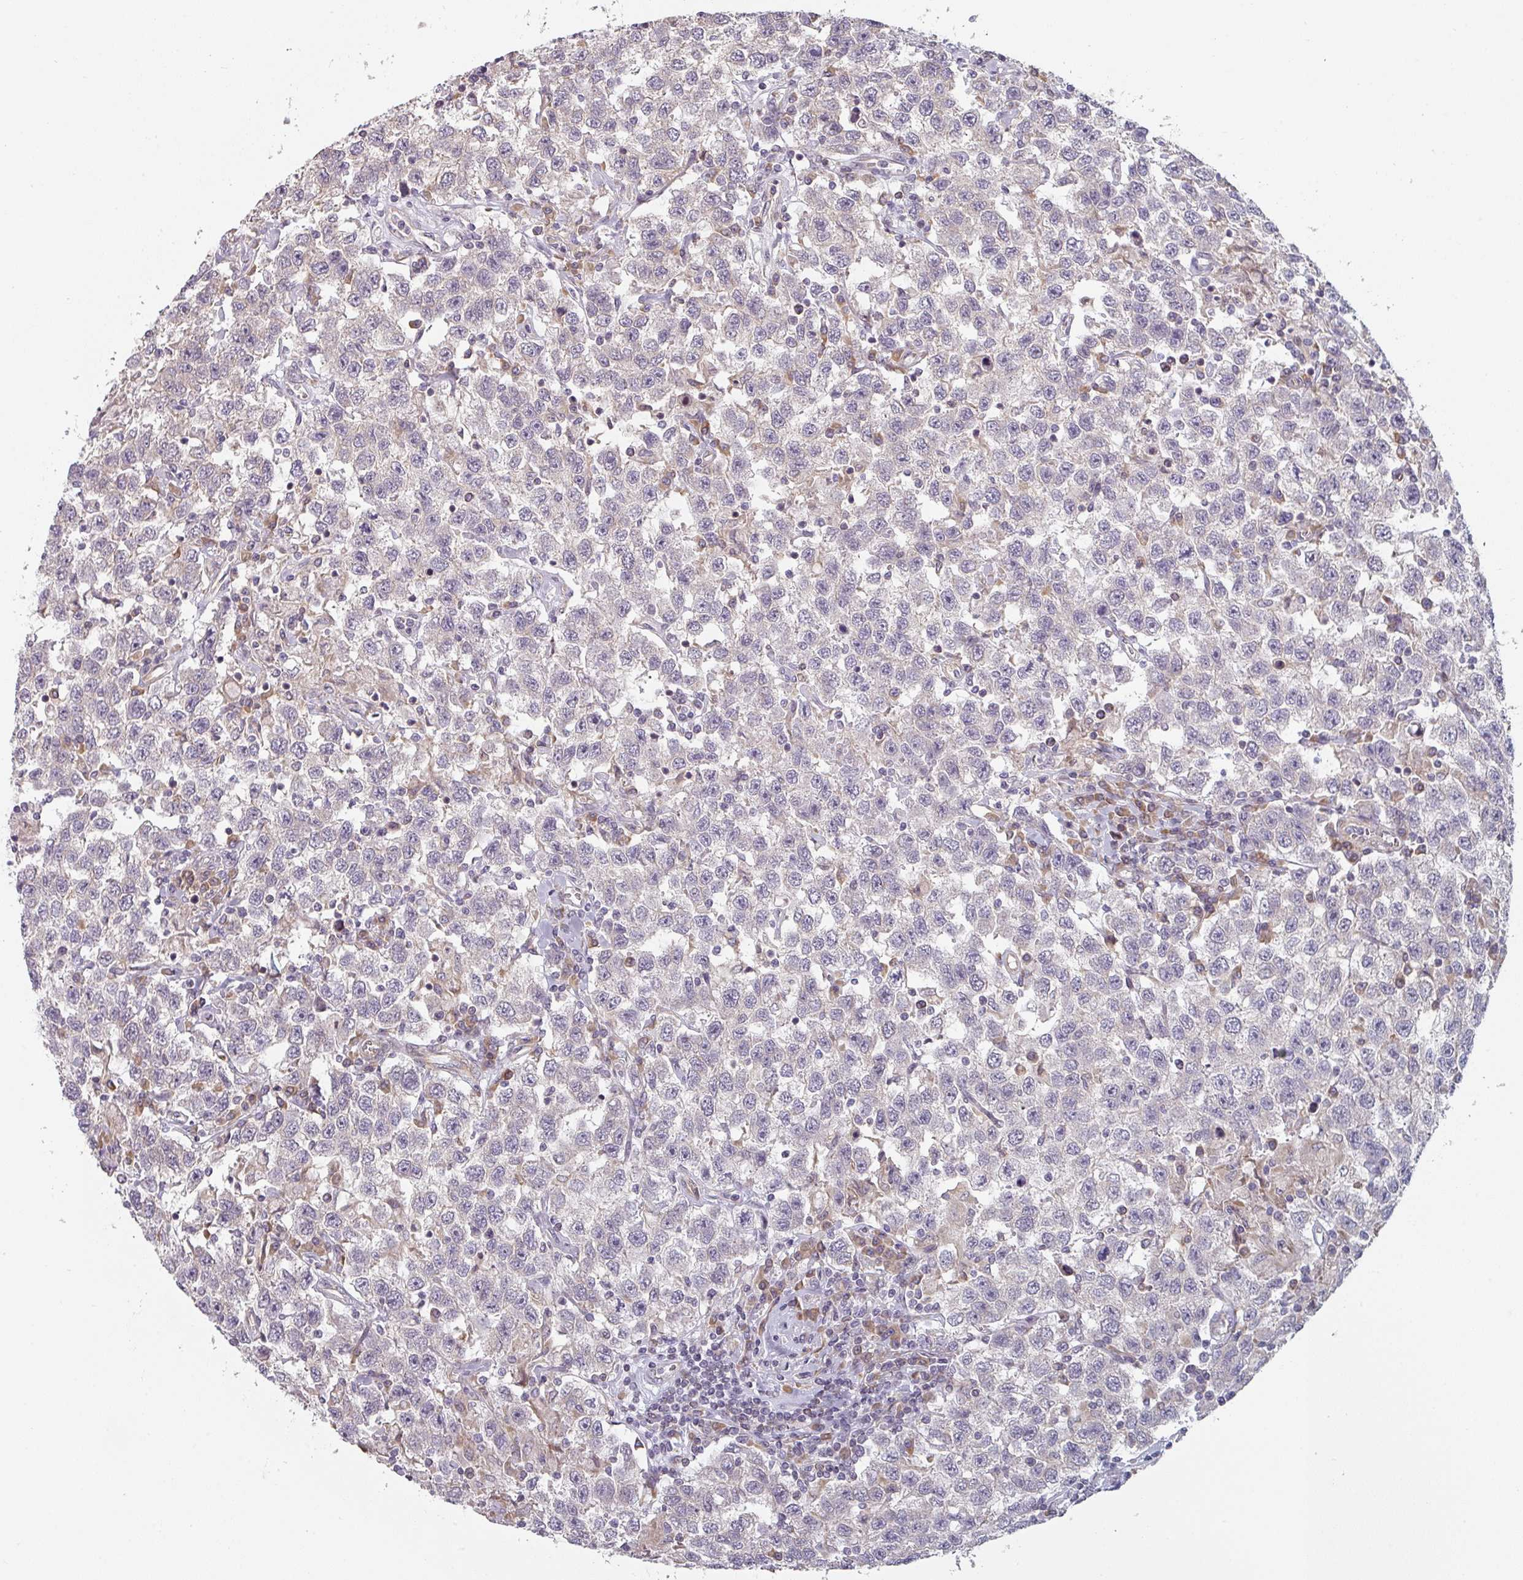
{"staining": {"intensity": "negative", "quantity": "none", "location": "none"}, "tissue": "testis cancer", "cell_type": "Tumor cells", "image_type": "cancer", "snomed": [{"axis": "morphology", "description": "Seminoma, NOS"}, {"axis": "topography", "description": "Testis"}], "caption": "Testis cancer was stained to show a protein in brown. There is no significant expression in tumor cells. Nuclei are stained in blue.", "gene": "TAPT1", "patient": {"sex": "male", "age": 41}}